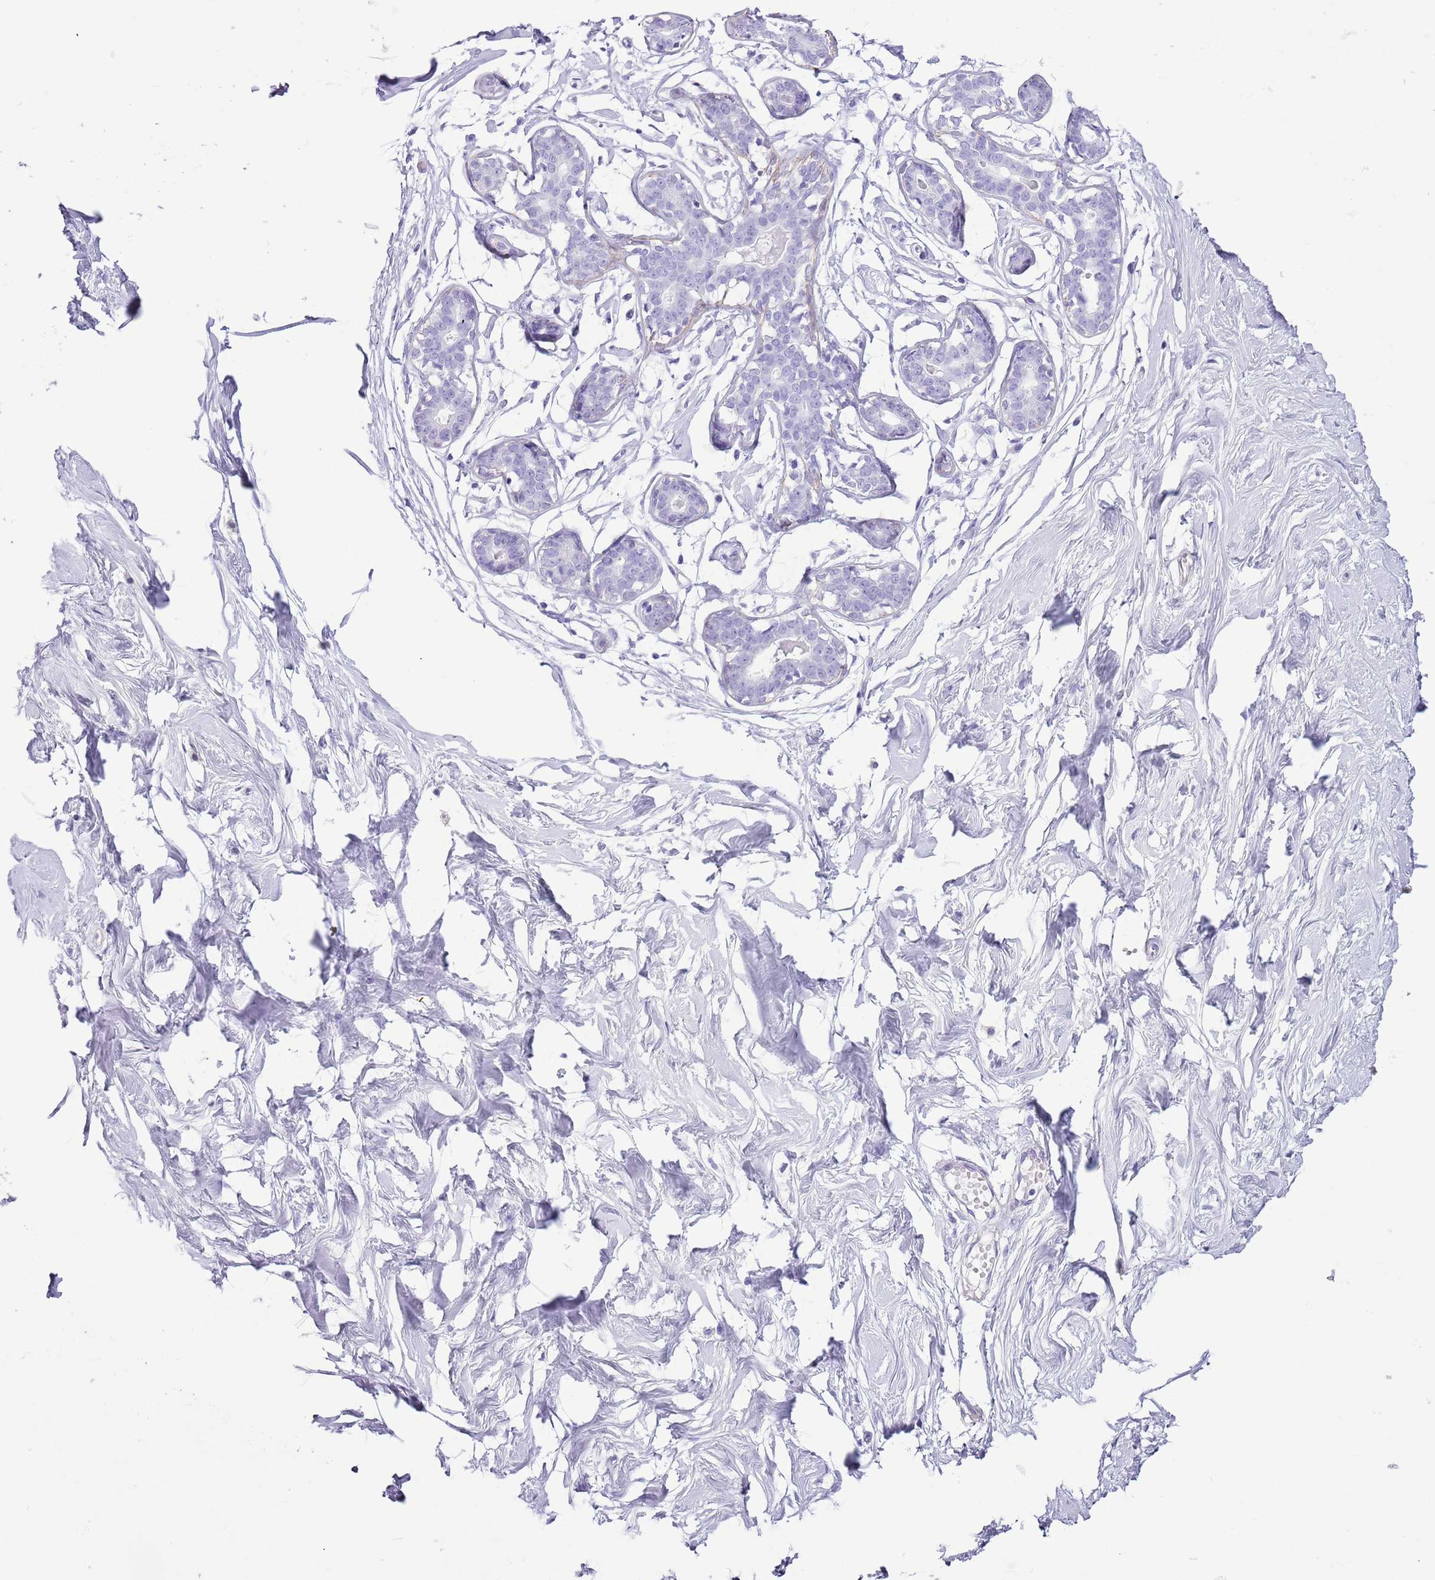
{"staining": {"intensity": "negative", "quantity": "none", "location": "none"}, "tissue": "breast", "cell_type": "Adipocytes", "image_type": "normal", "snomed": [{"axis": "morphology", "description": "Normal tissue, NOS"}, {"axis": "morphology", "description": "Adenoma, NOS"}, {"axis": "topography", "description": "Breast"}], "caption": "High power microscopy photomicrograph of an immunohistochemistry histopathology image of benign breast, revealing no significant staining in adipocytes.", "gene": "SLC7A14", "patient": {"sex": "female", "age": 23}}